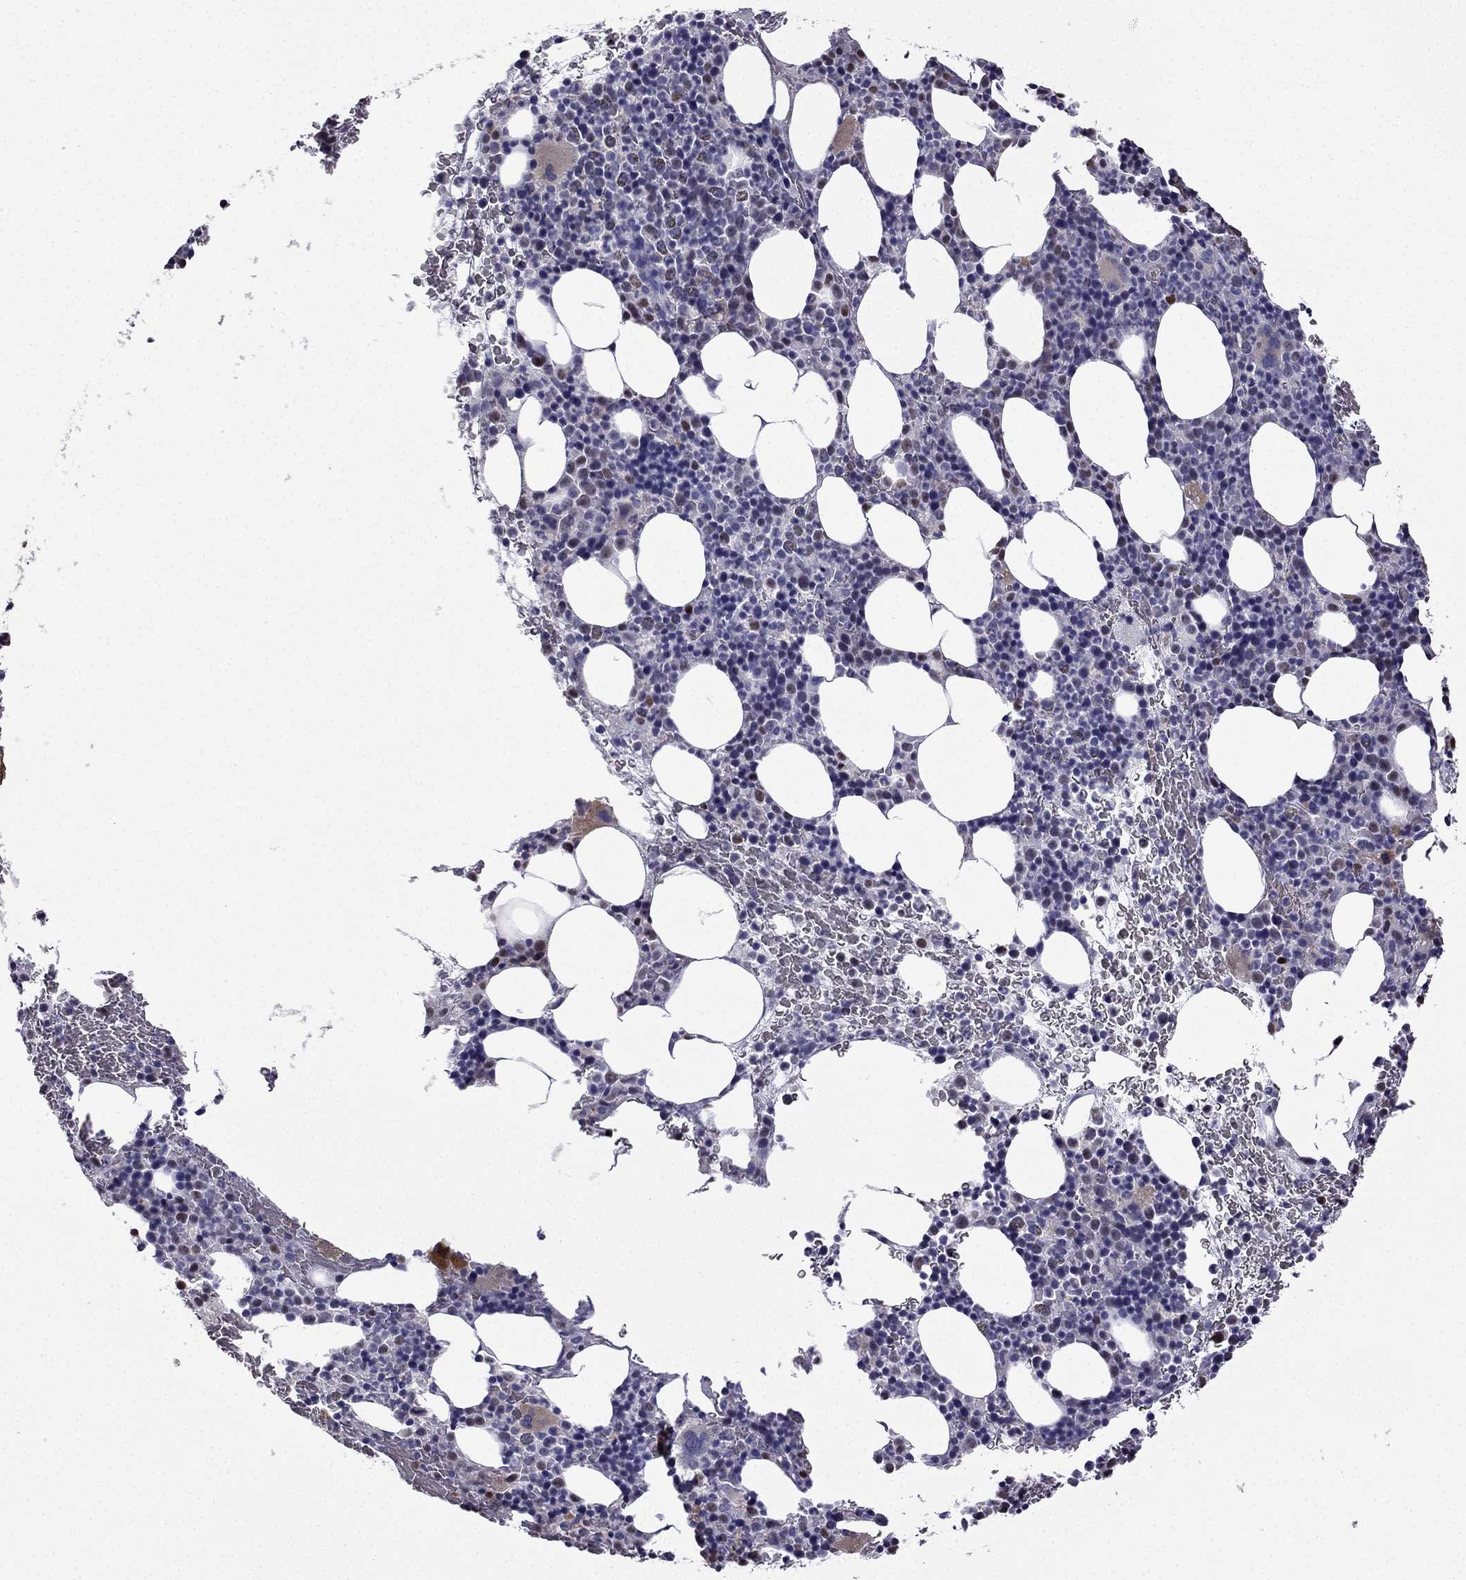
{"staining": {"intensity": "weak", "quantity": "<25%", "location": "nuclear"}, "tissue": "bone marrow", "cell_type": "Hematopoietic cells", "image_type": "normal", "snomed": [{"axis": "morphology", "description": "Normal tissue, NOS"}, {"axis": "topography", "description": "Bone marrow"}], "caption": "This is a photomicrograph of immunohistochemistry staining of unremarkable bone marrow, which shows no expression in hematopoietic cells.", "gene": "UHRF1", "patient": {"sex": "male", "age": 72}}